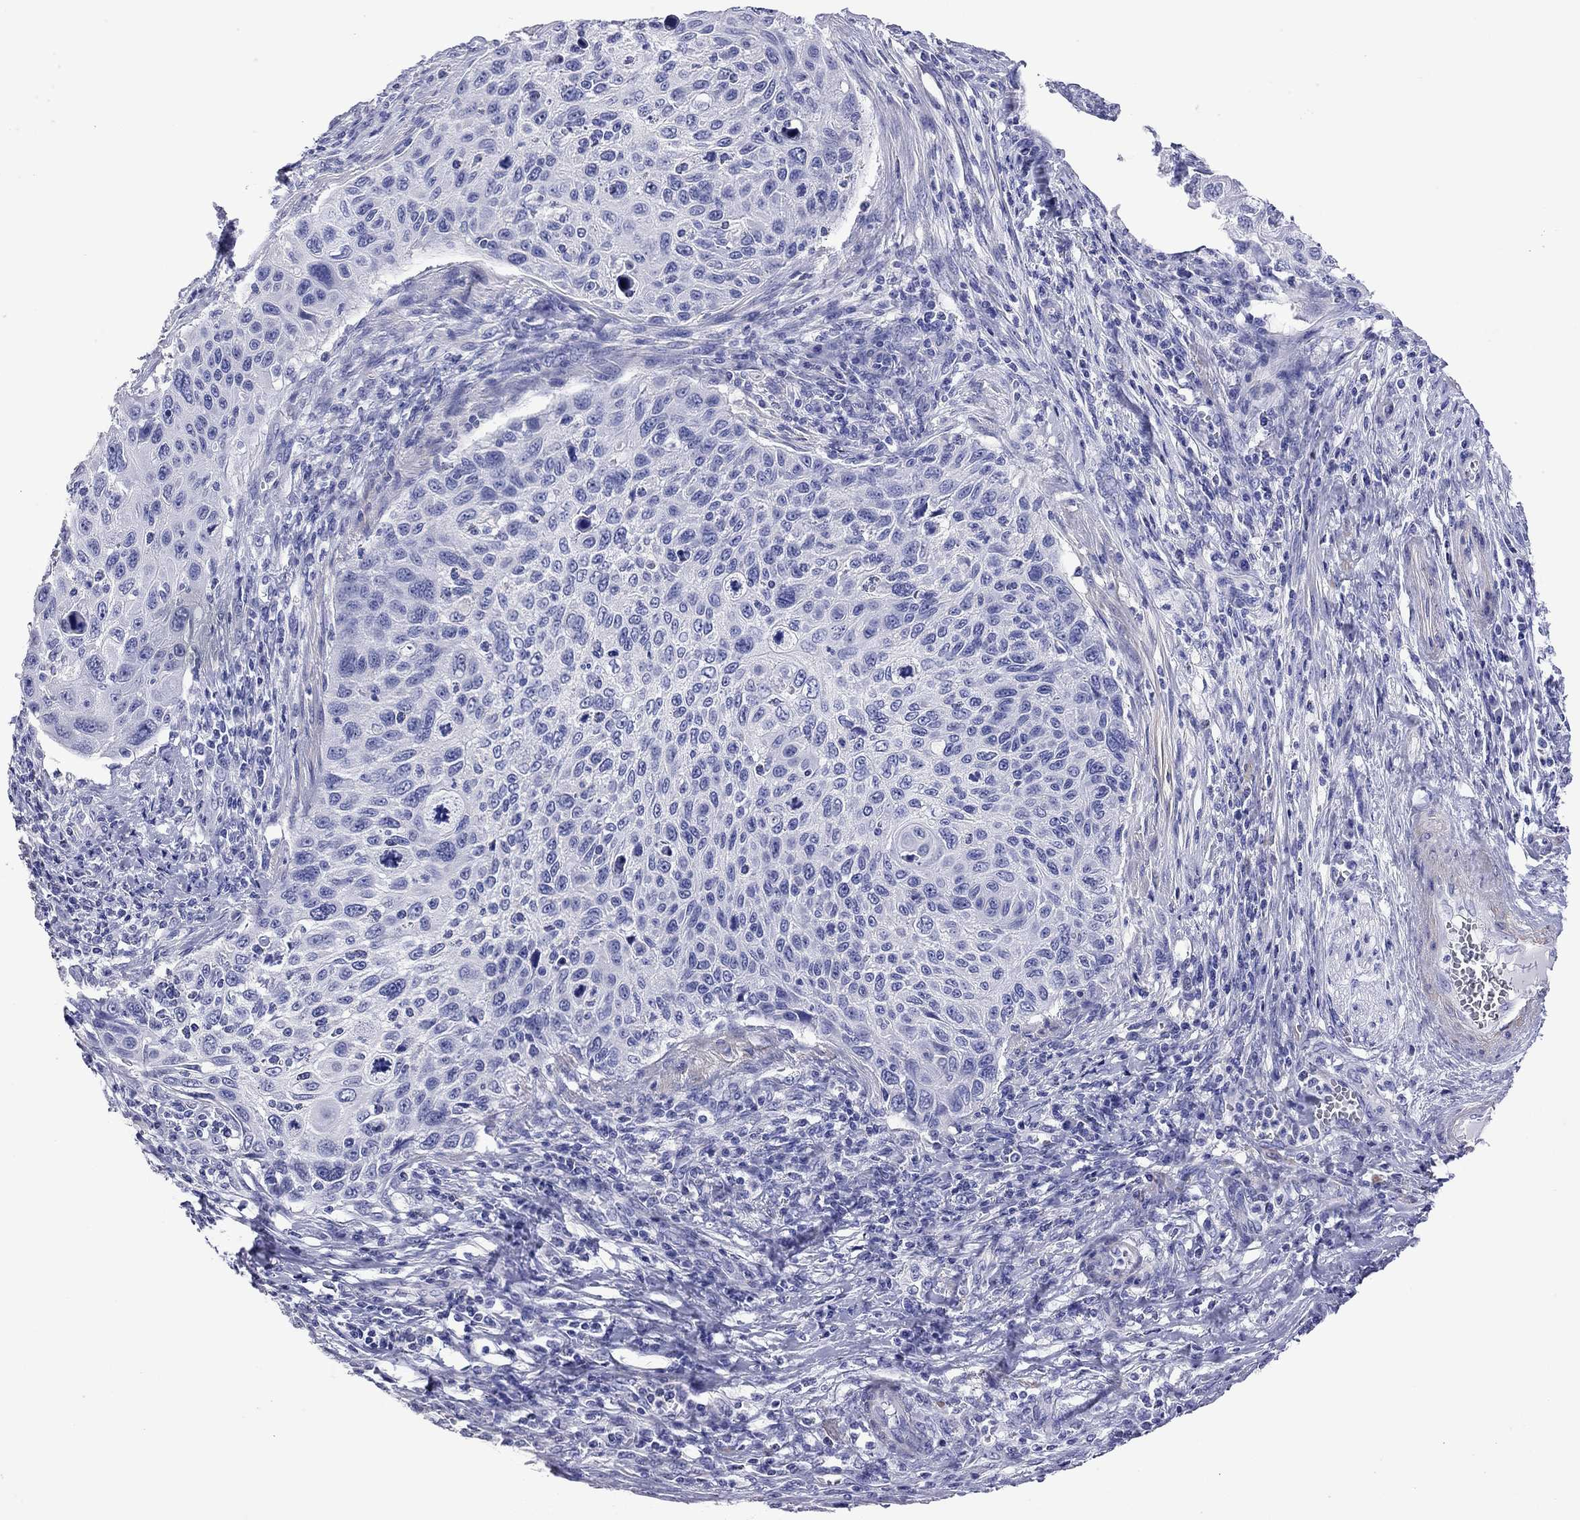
{"staining": {"intensity": "negative", "quantity": "none", "location": "none"}, "tissue": "cervical cancer", "cell_type": "Tumor cells", "image_type": "cancer", "snomed": [{"axis": "morphology", "description": "Squamous cell carcinoma, NOS"}, {"axis": "topography", "description": "Cervix"}], "caption": "Protein analysis of cervical cancer shows no significant positivity in tumor cells.", "gene": "KIAA2012", "patient": {"sex": "female", "age": 70}}